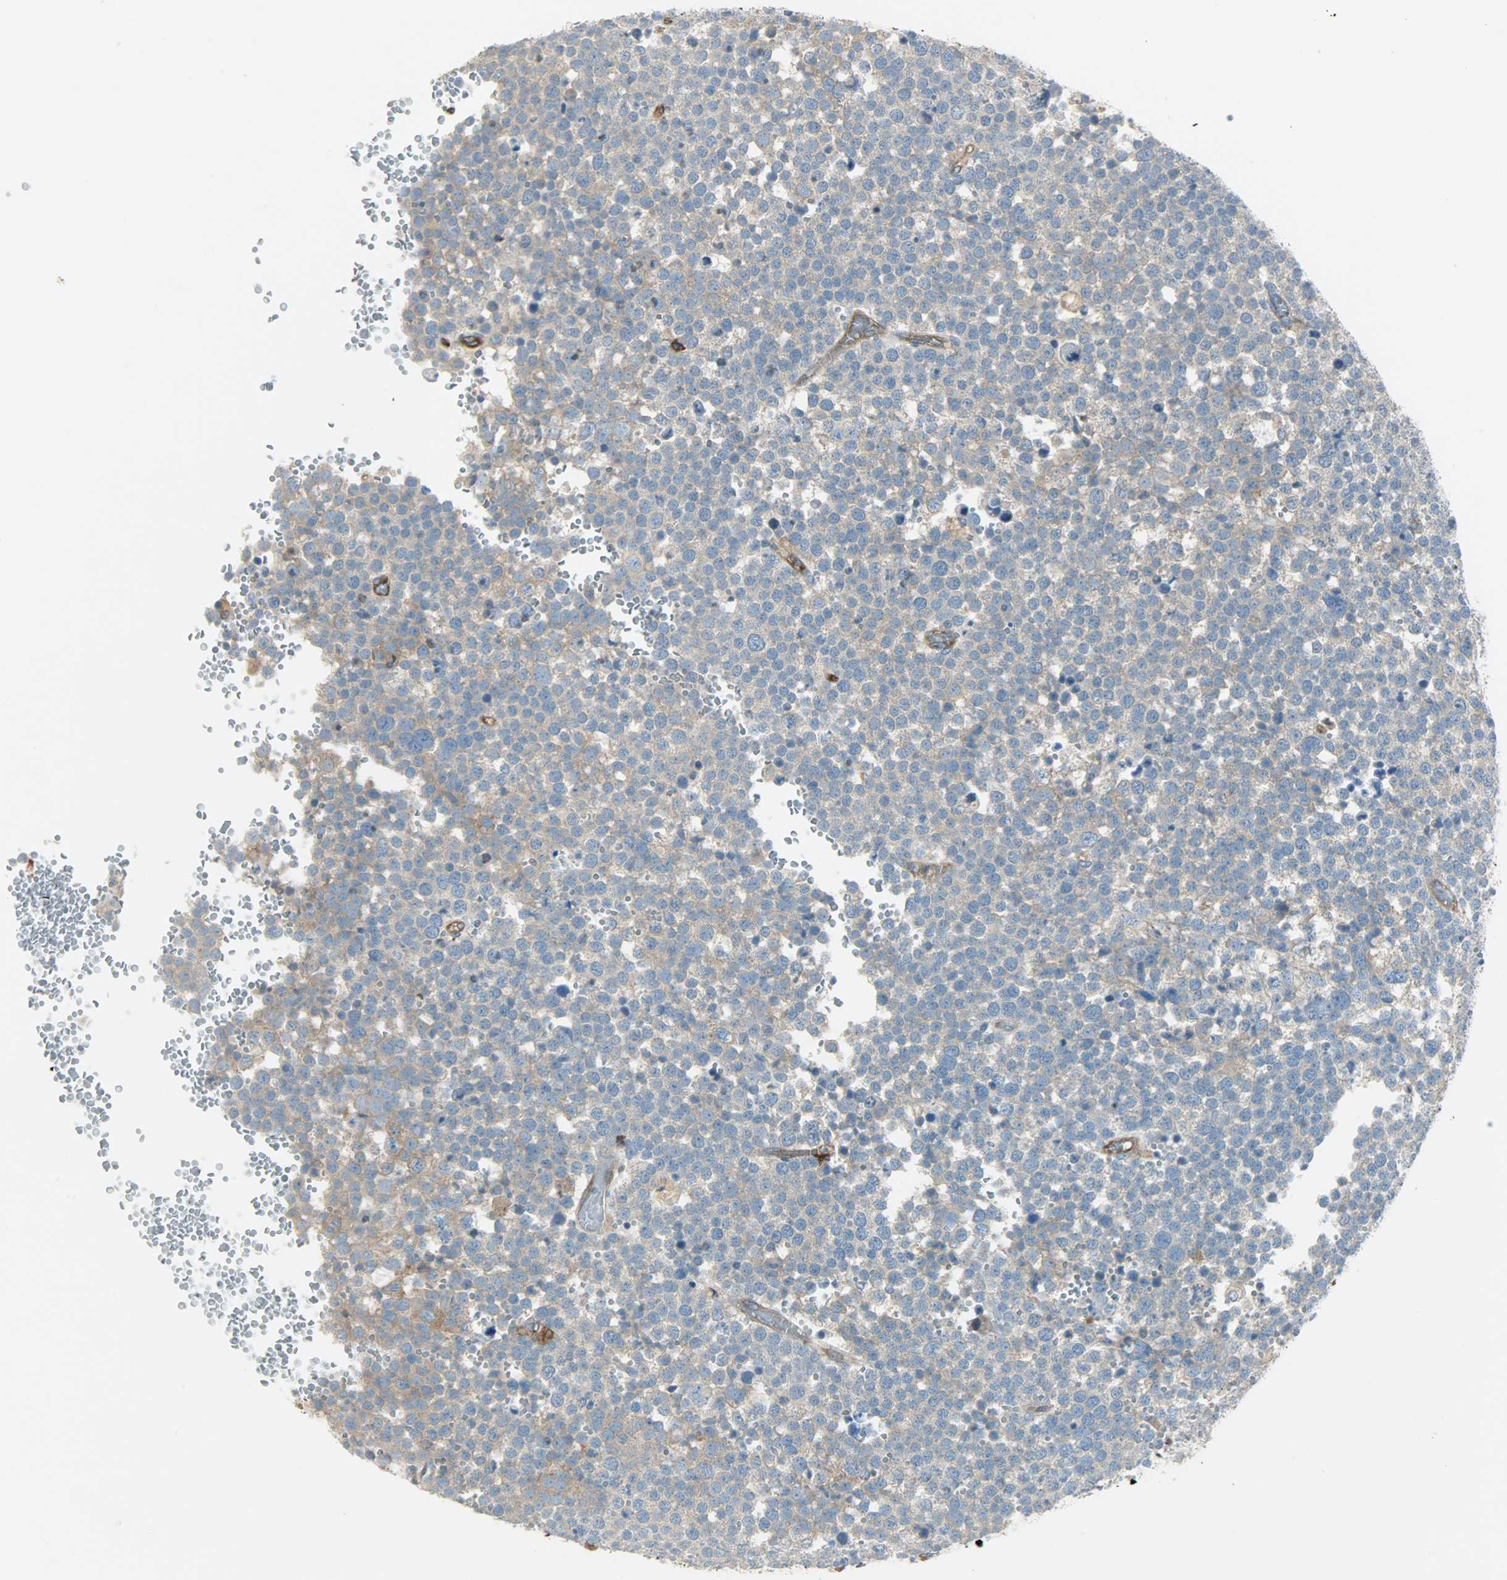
{"staining": {"intensity": "moderate", "quantity": ">75%", "location": "cytoplasmic/membranous"}, "tissue": "testis cancer", "cell_type": "Tumor cells", "image_type": "cancer", "snomed": [{"axis": "morphology", "description": "Seminoma, NOS"}, {"axis": "topography", "description": "Testis"}], "caption": "Testis cancer stained for a protein (brown) displays moderate cytoplasmic/membranous positive positivity in approximately >75% of tumor cells.", "gene": "WARS1", "patient": {"sex": "male", "age": 71}}